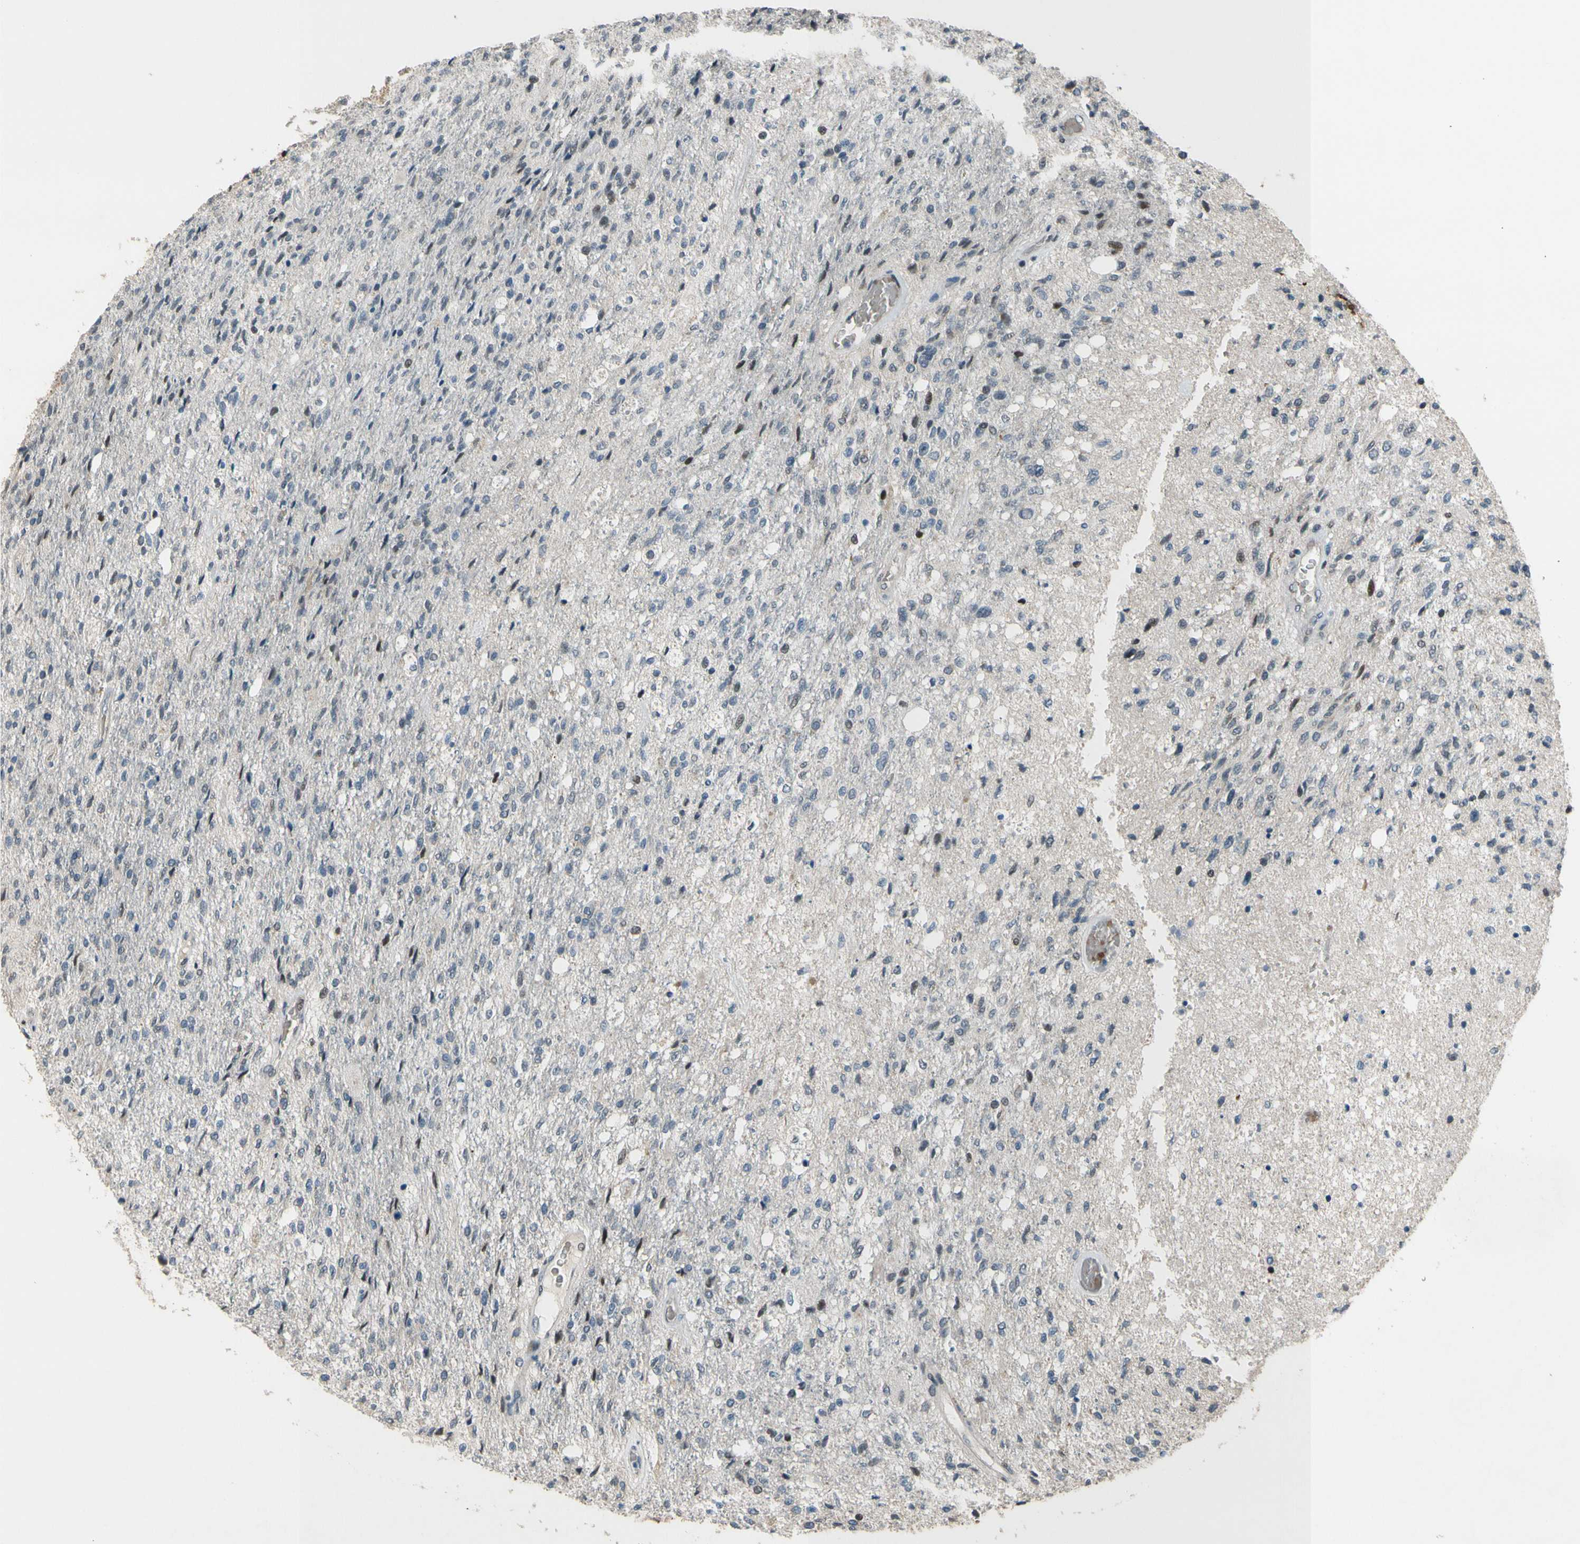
{"staining": {"intensity": "moderate", "quantity": "25%-75%", "location": "nuclear"}, "tissue": "glioma", "cell_type": "Tumor cells", "image_type": "cancer", "snomed": [{"axis": "morphology", "description": "Normal tissue, NOS"}, {"axis": "morphology", "description": "Glioma, malignant, High grade"}, {"axis": "topography", "description": "Cerebral cortex"}], "caption": "Human glioma stained for a protein (brown) demonstrates moderate nuclear positive staining in approximately 25%-75% of tumor cells.", "gene": "ZNF184", "patient": {"sex": "male", "age": 77}}